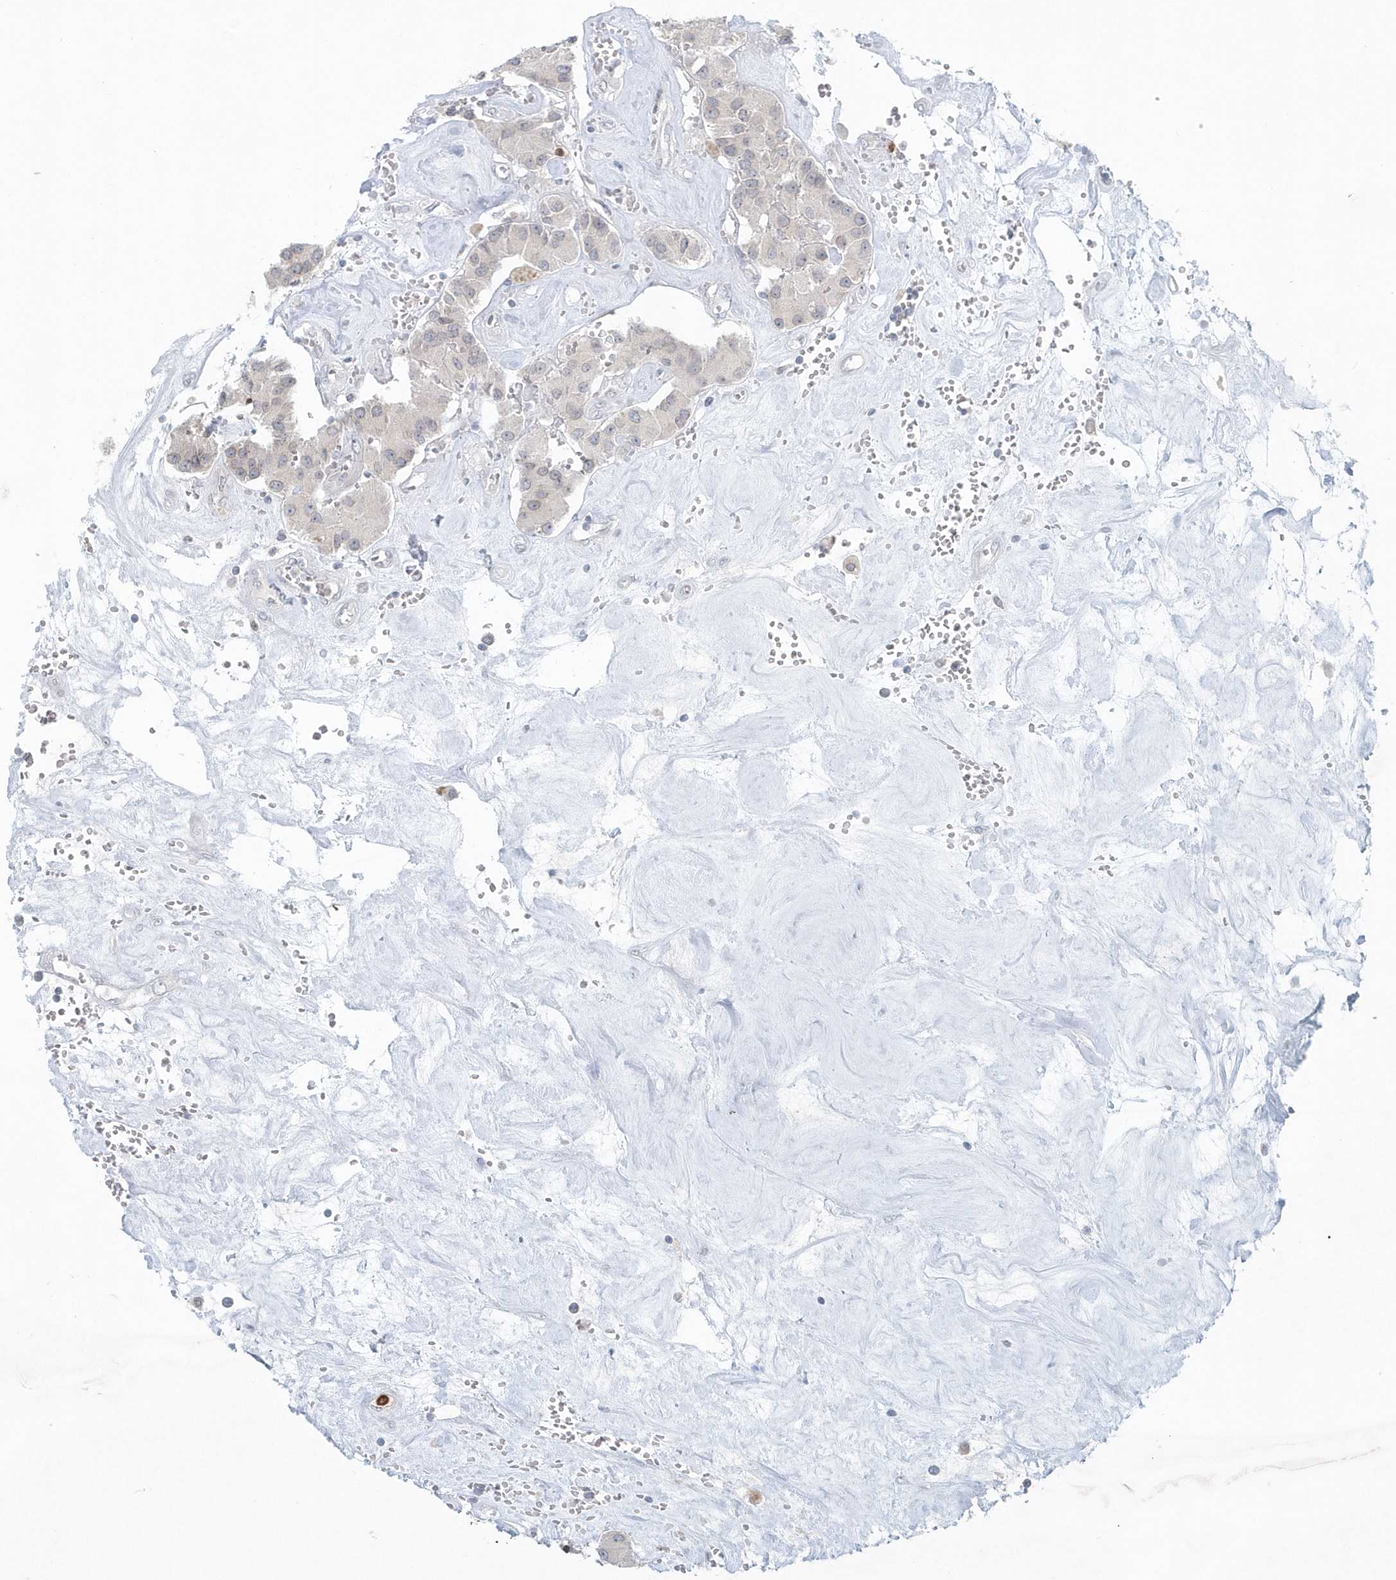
{"staining": {"intensity": "negative", "quantity": "none", "location": "none"}, "tissue": "carcinoid", "cell_type": "Tumor cells", "image_type": "cancer", "snomed": [{"axis": "morphology", "description": "Carcinoid, malignant, NOS"}, {"axis": "topography", "description": "Pancreas"}], "caption": "High power microscopy image of an immunohistochemistry histopathology image of carcinoid, revealing no significant expression in tumor cells. (DAB IHC, high magnification).", "gene": "NUP54", "patient": {"sex": "male", "age": 41}}